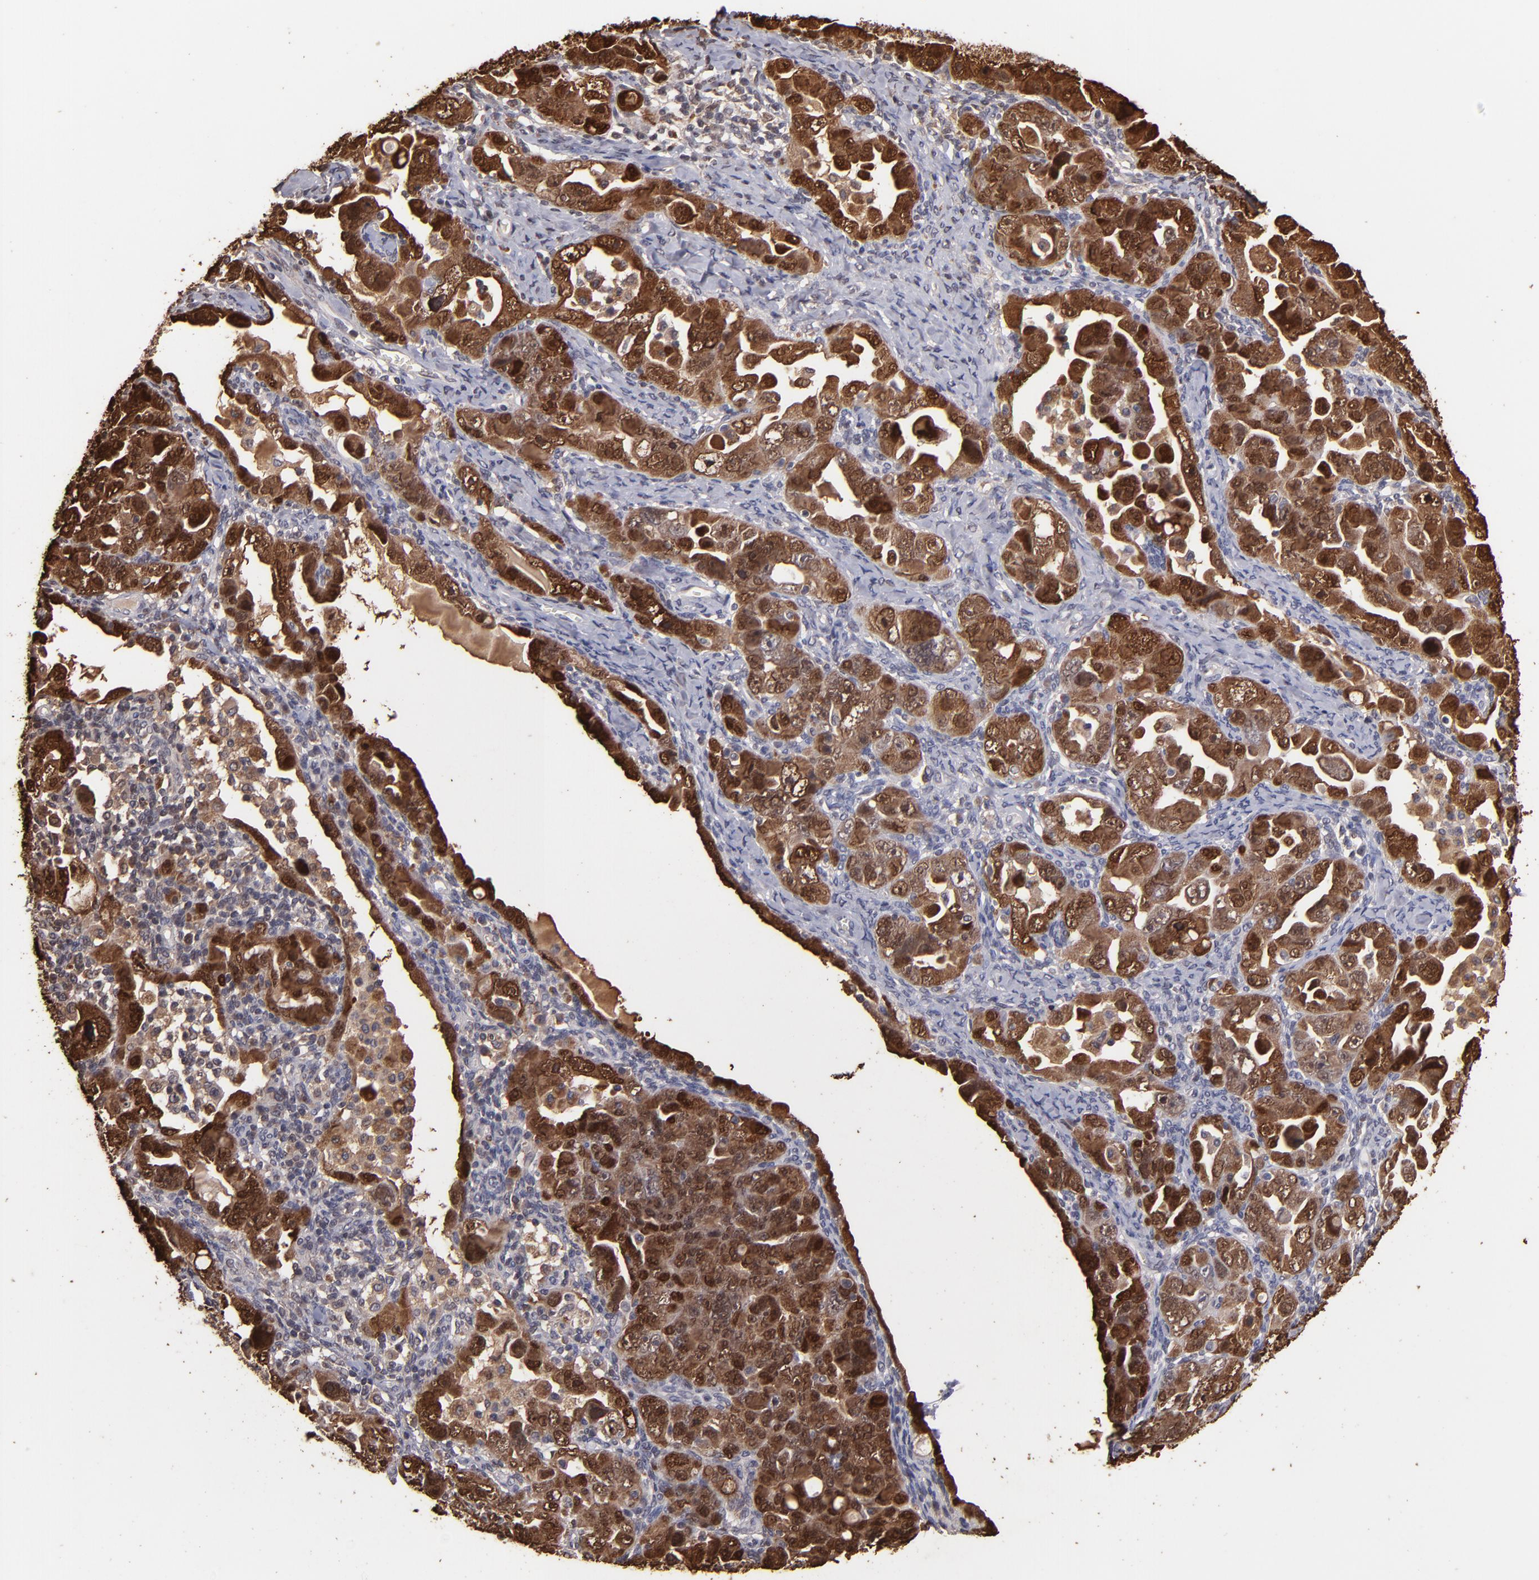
{"staining": {"intensity": "strong", "quantity": ">75%", "location": "cytoplasmic/membranous,nuclear"}, "tissue": "ovarian cancer", "cell_type": "Tumor cells", "image_type": "cancer", "snomed": [{"axis": "morphology", "description": "Cystadenocarcinoma, serous, NOS"}, {"axis": "topography", "description": "Ovary"}], "caption": "Protein staining displays strong cytoplasmic/membranous and nuclear staining in approximately >75% of tumor cells in ovarian cancer (serous cystadenocarcinoma).", "gene": "S100A1", "patient": {"sex": "female", "age": 66}}